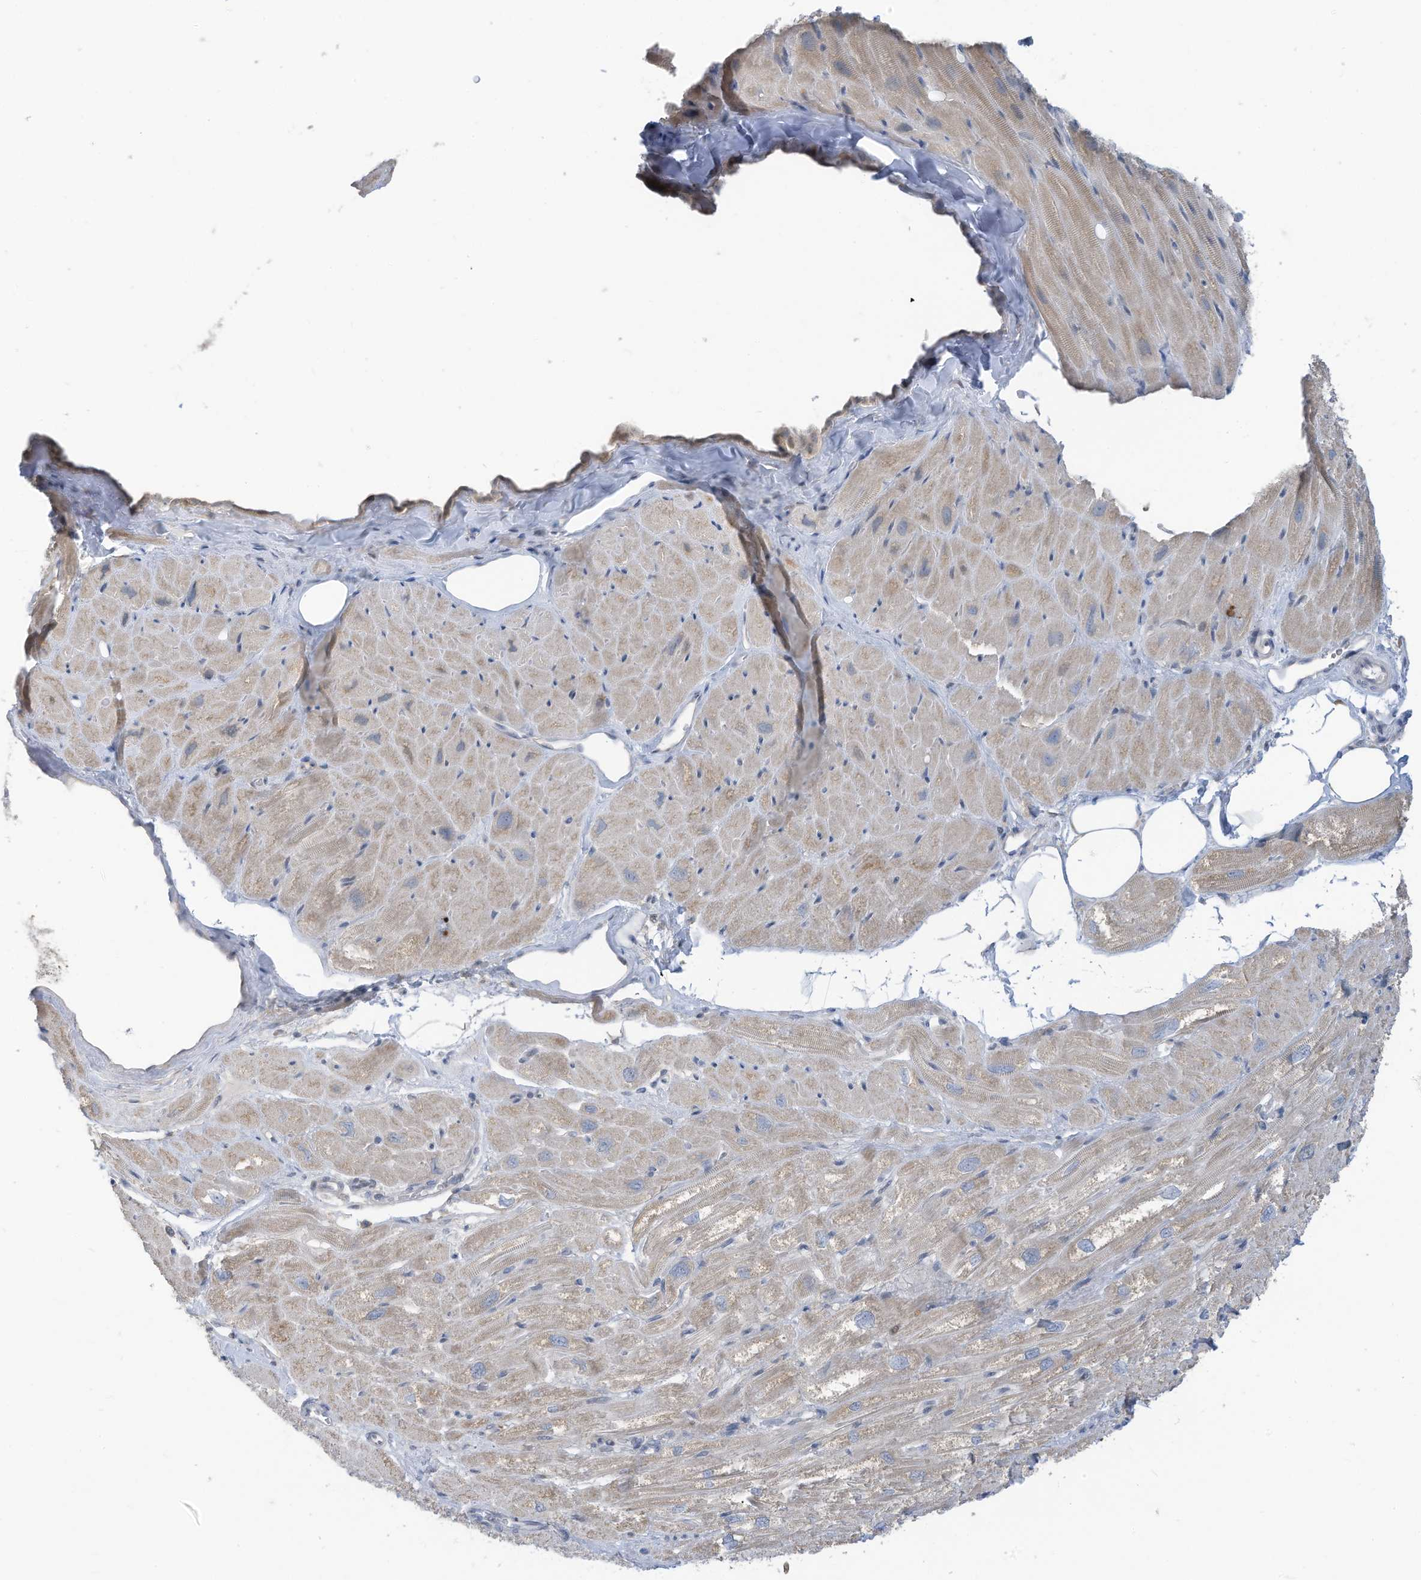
{"staining": {"intensity": "moderate", "quantity": "<25%", "location": "cytoplasmic/membranous"}, "tissue": "heart muscle", "cell_type": "Cardiomyocytes", "image_type": "normal", "snomed": [{"axis": "morphology", "description": "Normal tissue, NOS"}, {"axis": "topography", "description": "Heart"}], "caption": "A low amount of moderate cytoplasmic/membranous staining is appreciated in about <25% of cardiomyocytes in normal heart muscle.", "gene": "SLC1A5", "patient": {"sex": "male", "age": 50}}